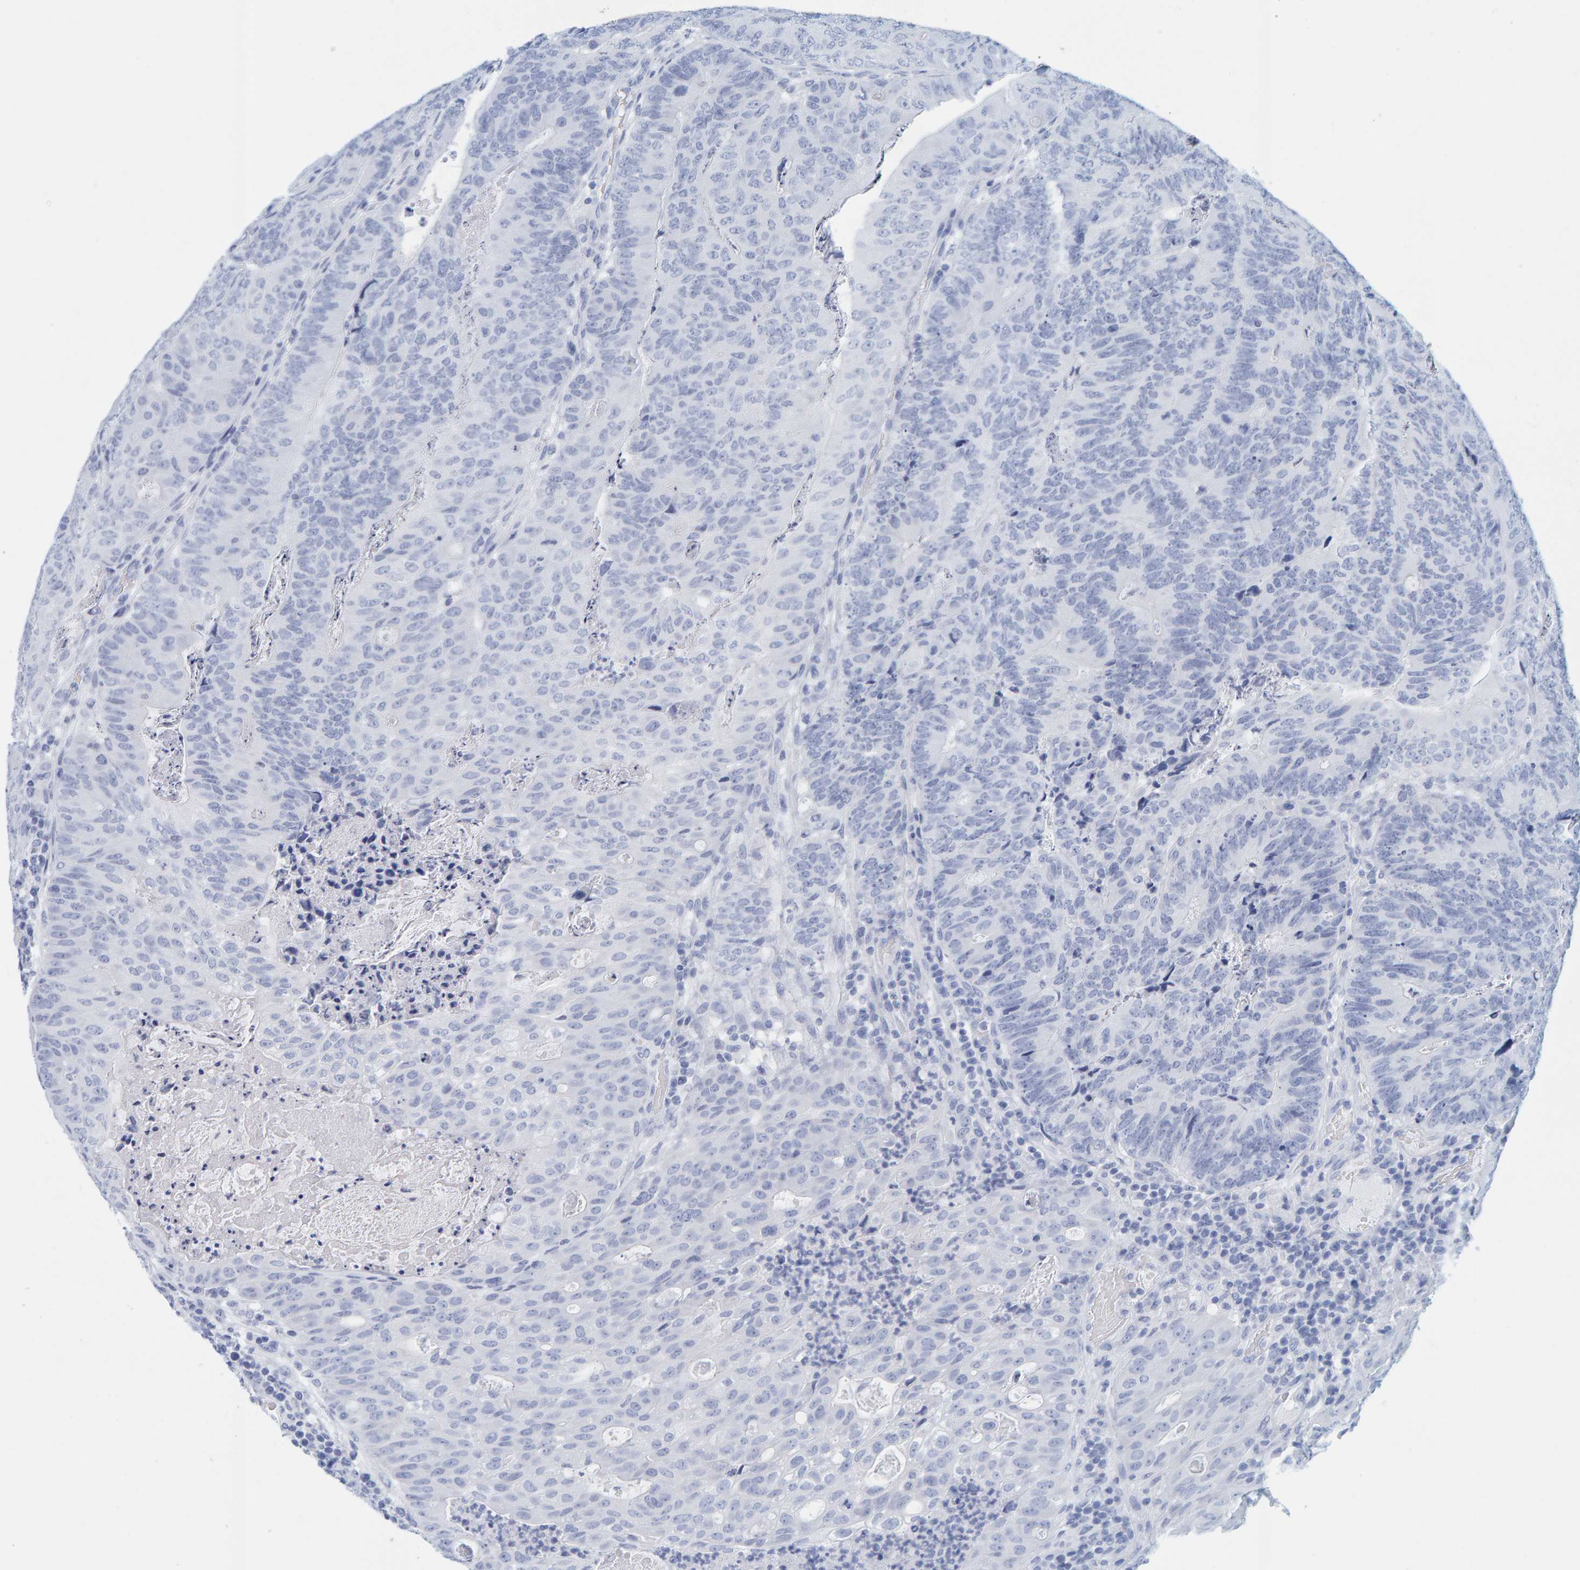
{"staining": {"intensity": "negative", "quantity": "none", "location": "none"}, "tissue": "colorectal cancer", "cell_type": "Tumor cells", "image_type": "cancer", "snomed": [{"axis": "morphology", "description": "Adenocarcinoma, NOS"}, {"axis": "topography", "description": "Colon"}], "caption": "Immunohistochemical staining of human colorectal adenocarcinoma demonstrates no significant expression in tumor cells. Nuclei are stained in blue.", "gene": "SFTPC", "patient": {"sex": "female", "age": 67}}